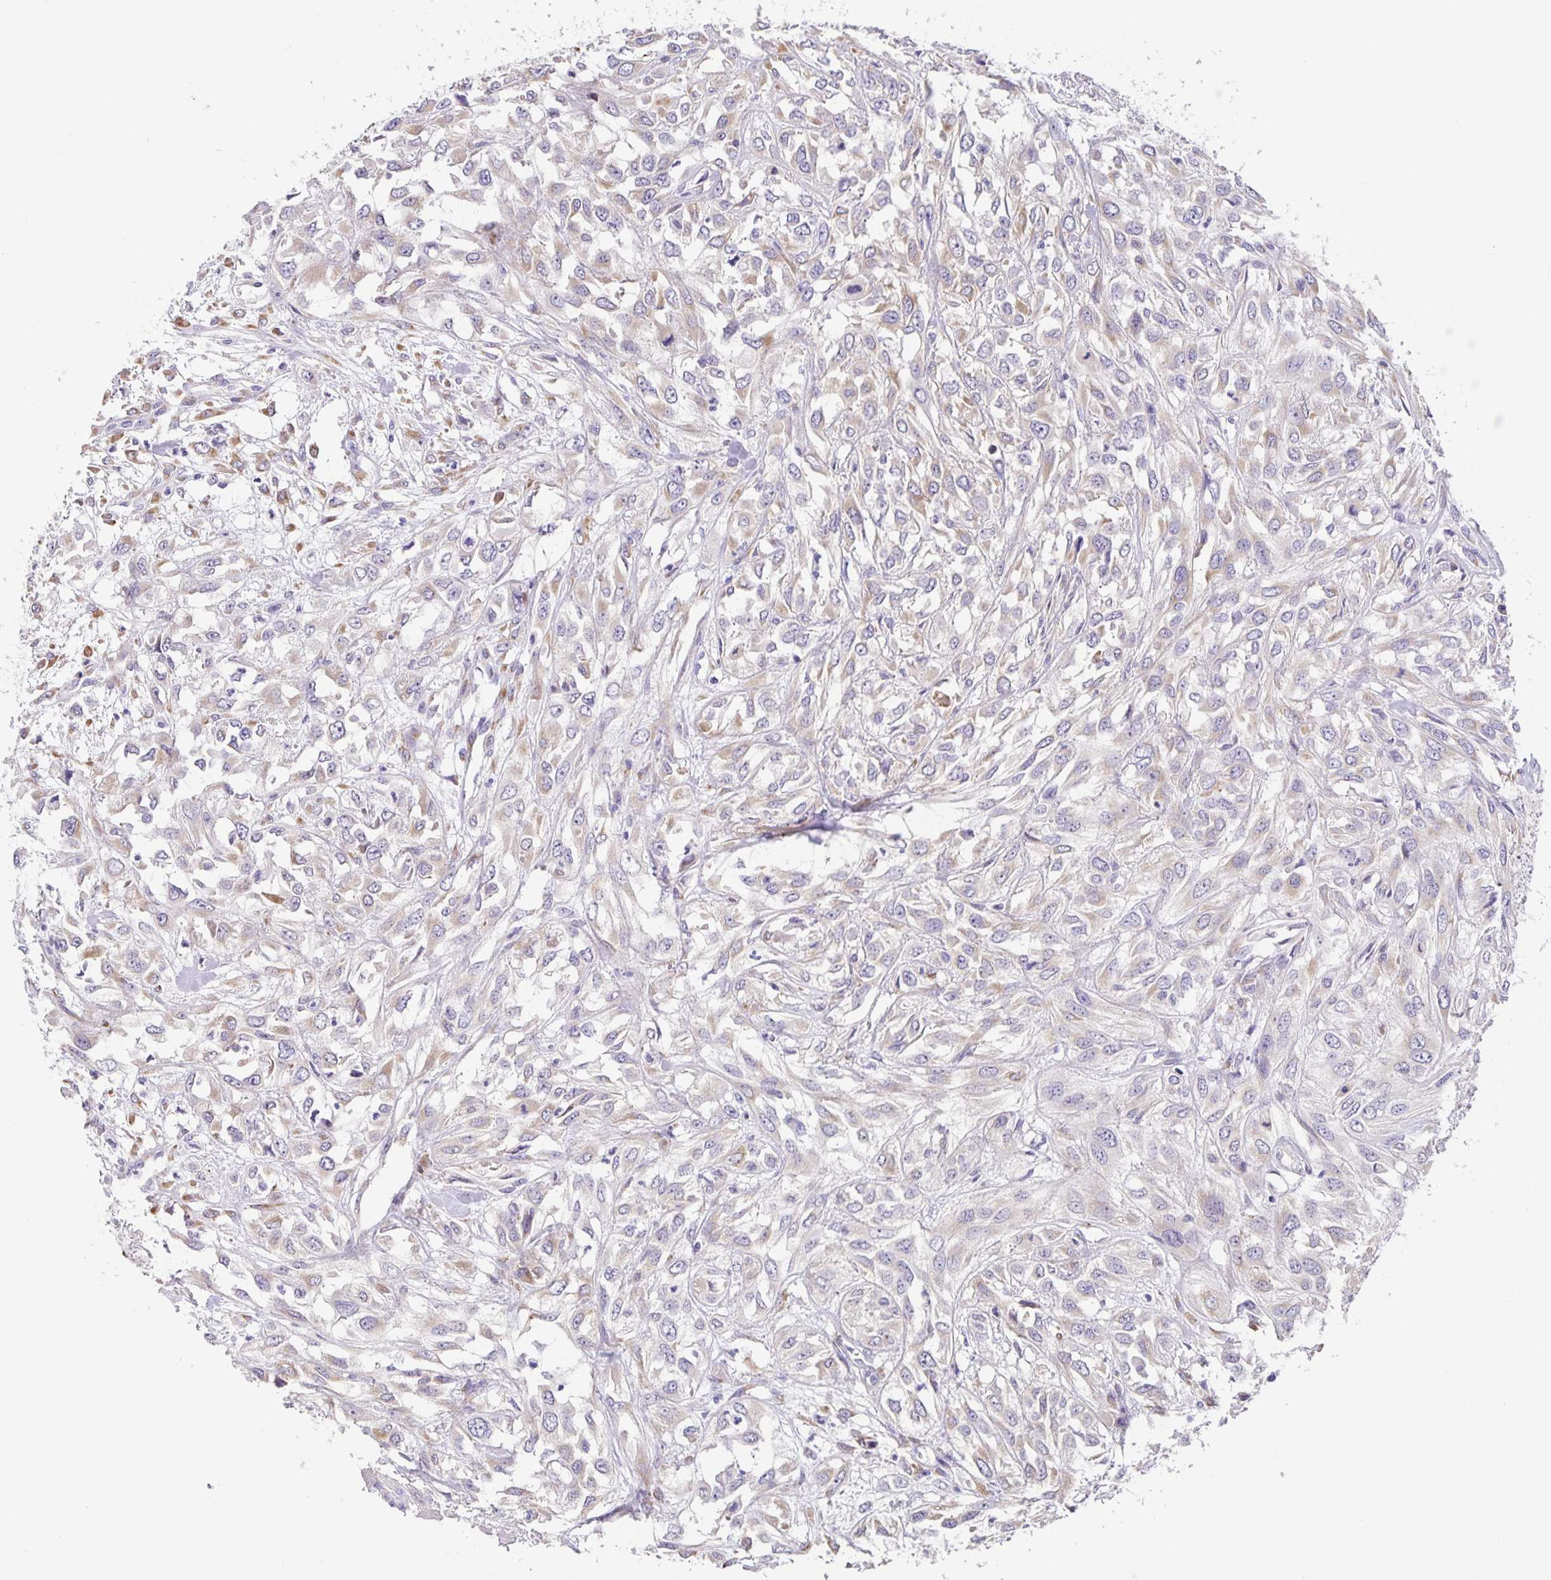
{"staining": {"intensity": "weak", "quantity": "25%-75%", "location": "cytoplasmic/membranous"}, "tissue": "urothelial cancer", "cell_type": "Tumor cells", "image_type": "cancer", "snomed": [{"axis": "morphology", "description": "Urothelial carcinoma, High grade"}, {"axis": "topography", "description": "Urinary bladder"}], "caption": "The photomicrograph shows a brown stain indicating the presence of a protein in the cytoplasmic/membranous of tumor cells in high-grade urothelial carcinoma.", "gene": "PRR36", "patient": {"sex": "male", "age": 67}}